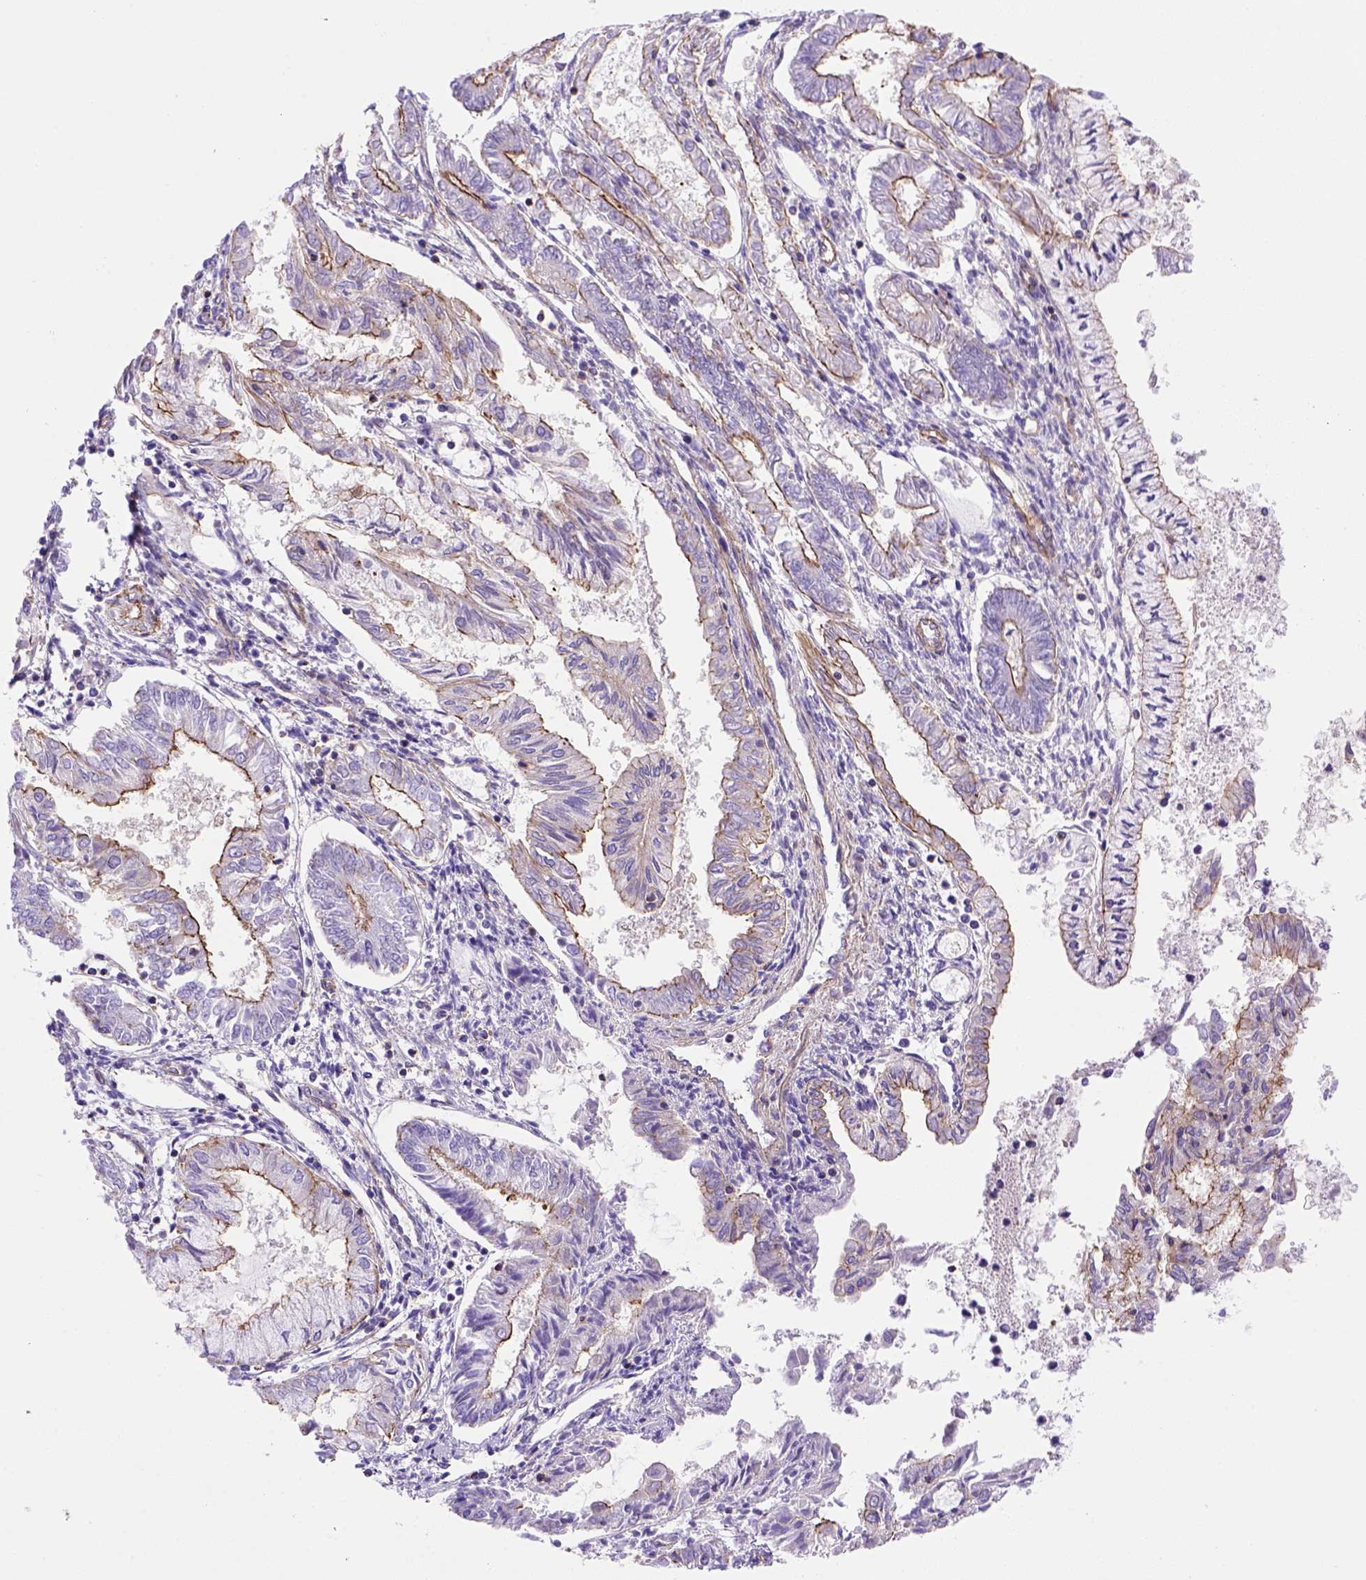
{"staining": {"intensity": "strong", "quantity": "25%-75%", "location": "cytoplasmic/membranous"}, "tissue": "endometrial cancer", "cell_type": "Tumor cells", "image_type": "cancer", "snomed": [{"axis": "morphology", "description": "Adenocarcinoma, NOS"}, {"axis": "topography", "description": "Endometrium"}], "caption": "This photomicrograph displays immunohistochemistry staining of human endometrial cancer (adenocarcinoma), with high strong cytoplasmic/membranous staining in about 25%-75% of tumor cells.", "gene": "PEX12", "patient": {"sex": "female", "age": 68}}